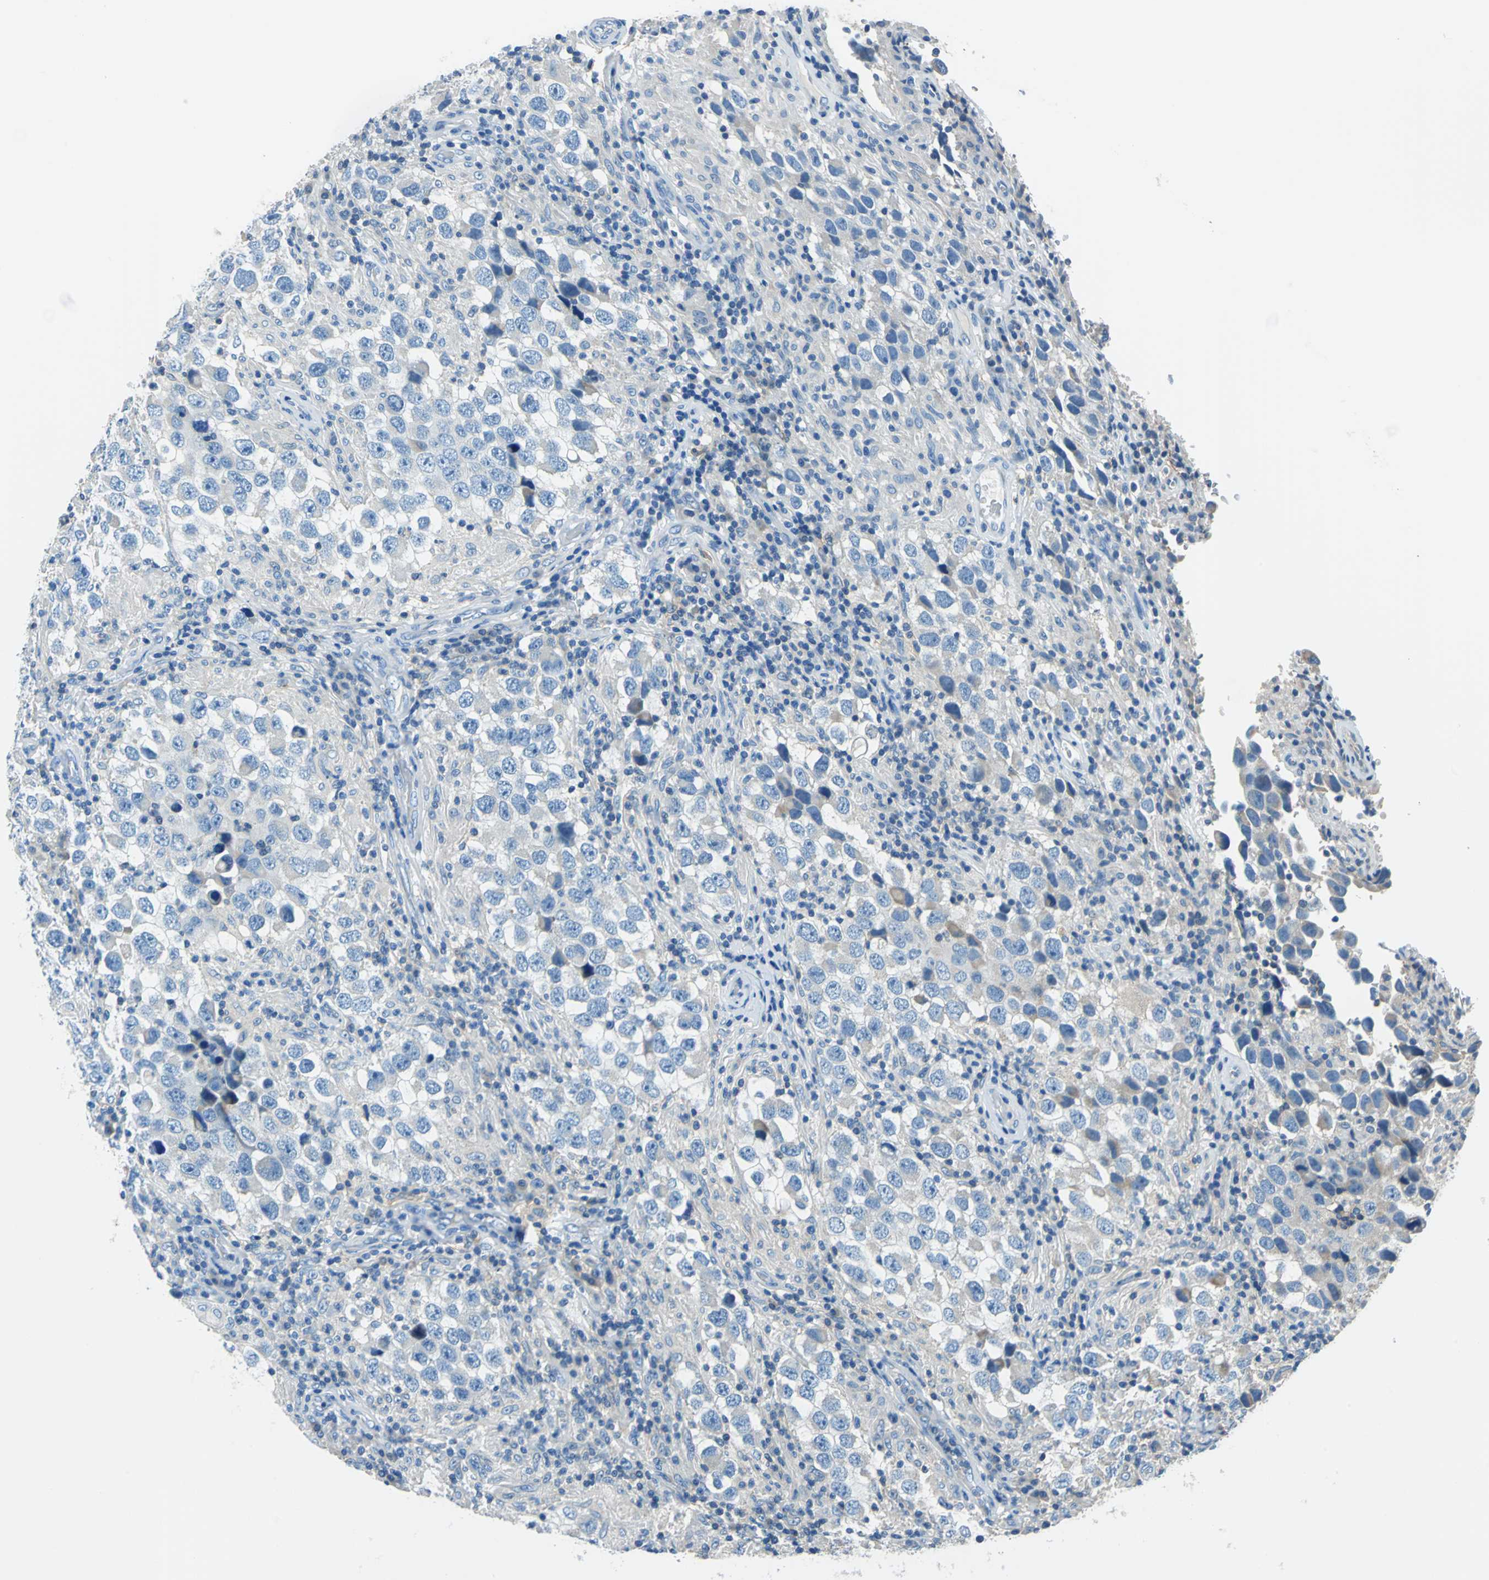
{"staining": {"intensity": "negative", "quantity": "none", "location": "none"}, "tissue": "testis cancer", "cell_type": "Tumor cells", "image_type": "cancer", "snomed": [{"axis": "morphology", "description": "Carcinoma, Embryonal, NOS"}, {"axis": "topography", "description": "Testis"}], "caption": "Immunohistochemical staining of human testis embryonal carcinoma reveals no significant staining in tumor cells.", "gene": "CPA3", "patient": {"sex": "male", "age": 21}}